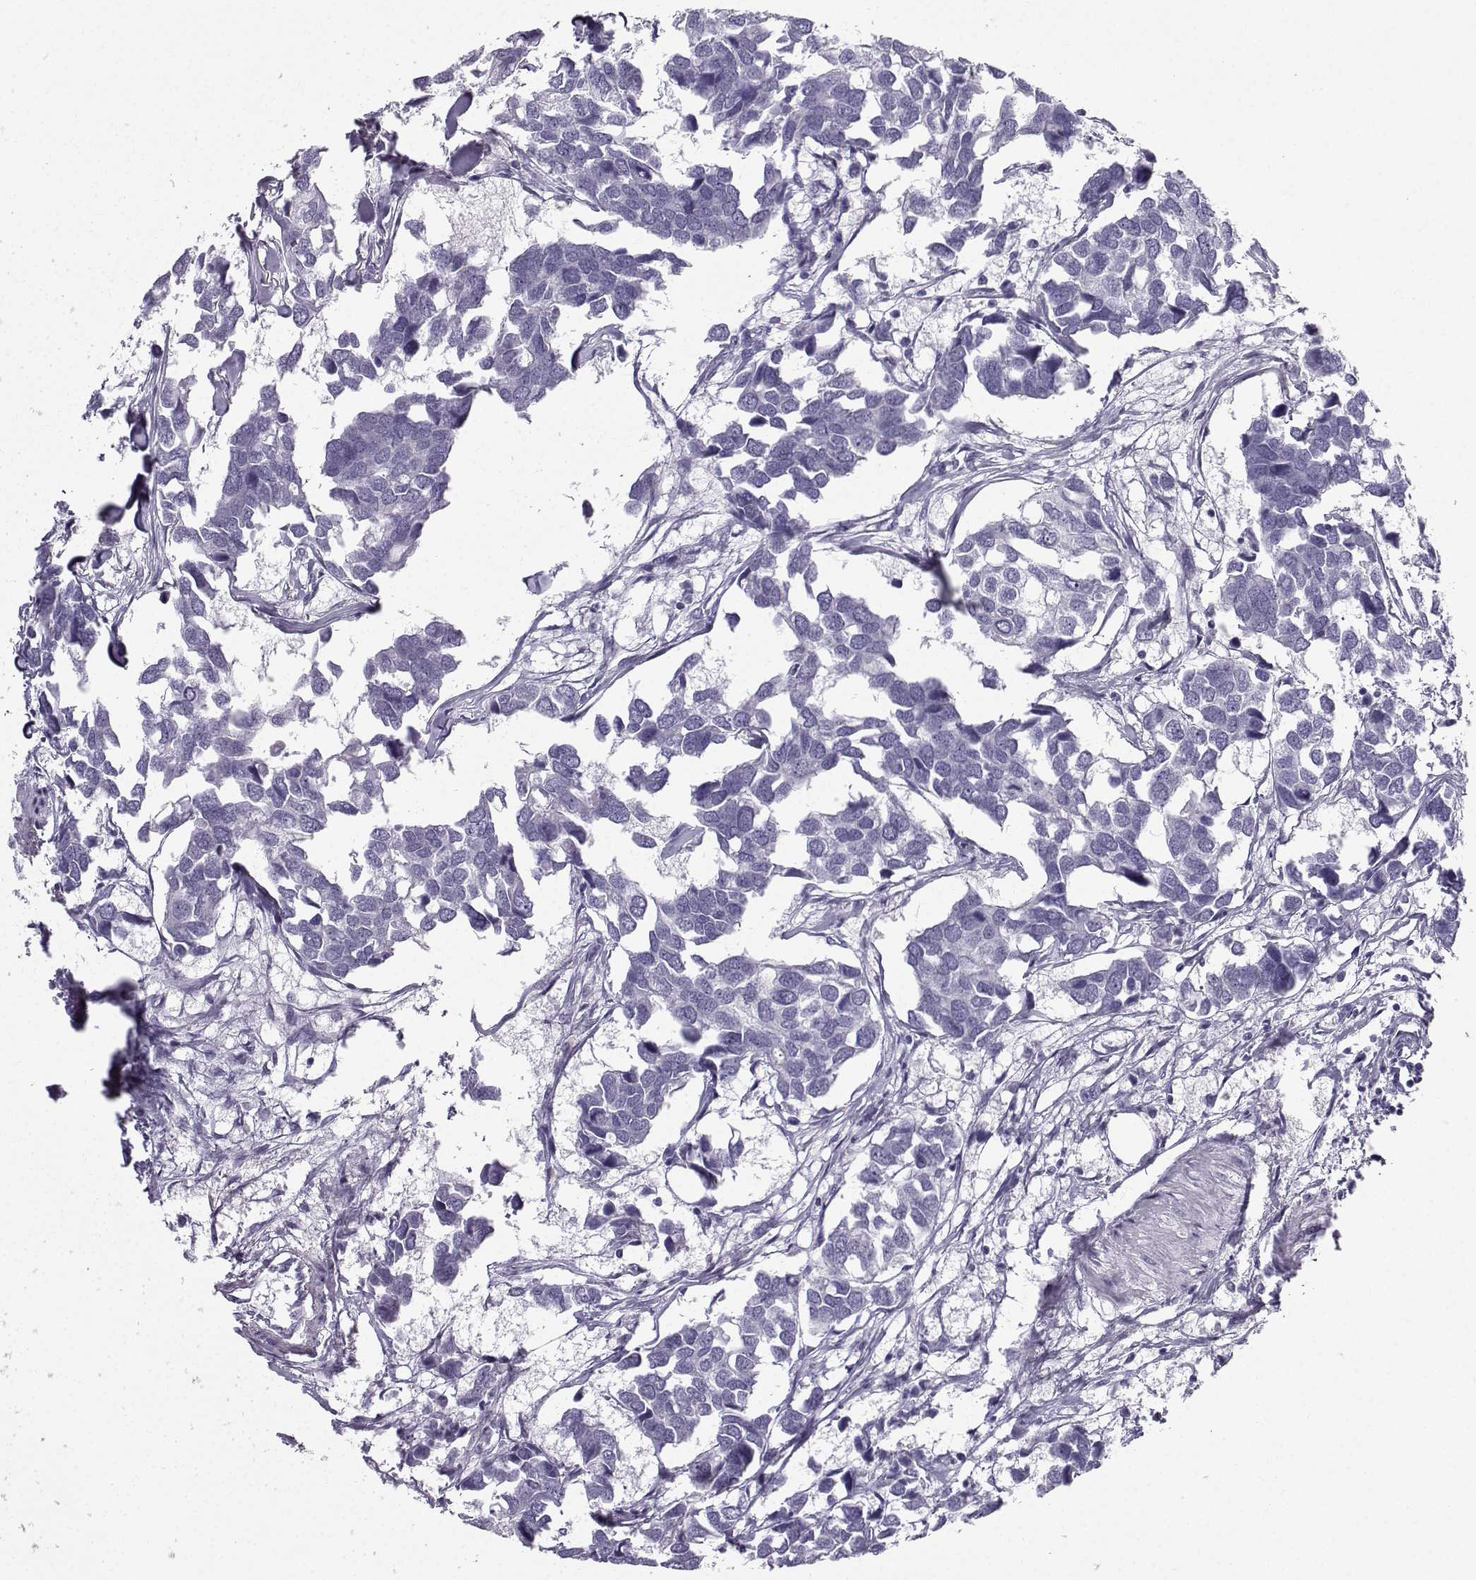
{"staining": {"intensity": "negative", "quantity": "none", "location": "none"}, "tissue": "breast cancer", "cell_type": "Tumor cells", "image_type": "cancer", "snomed": [{"axis": "morphology", "description": "Duct carcinoma"}, {"axis": "topography", "description": "Breast"}], "caption": "DAB (3,3'-diaminobenzidine) immunohistochemical staining of human breast cancer exhibits no significant staining in tumor cells.", "gene": "ZBTB8B", "patient": {"sex": "female", "age": 83}}